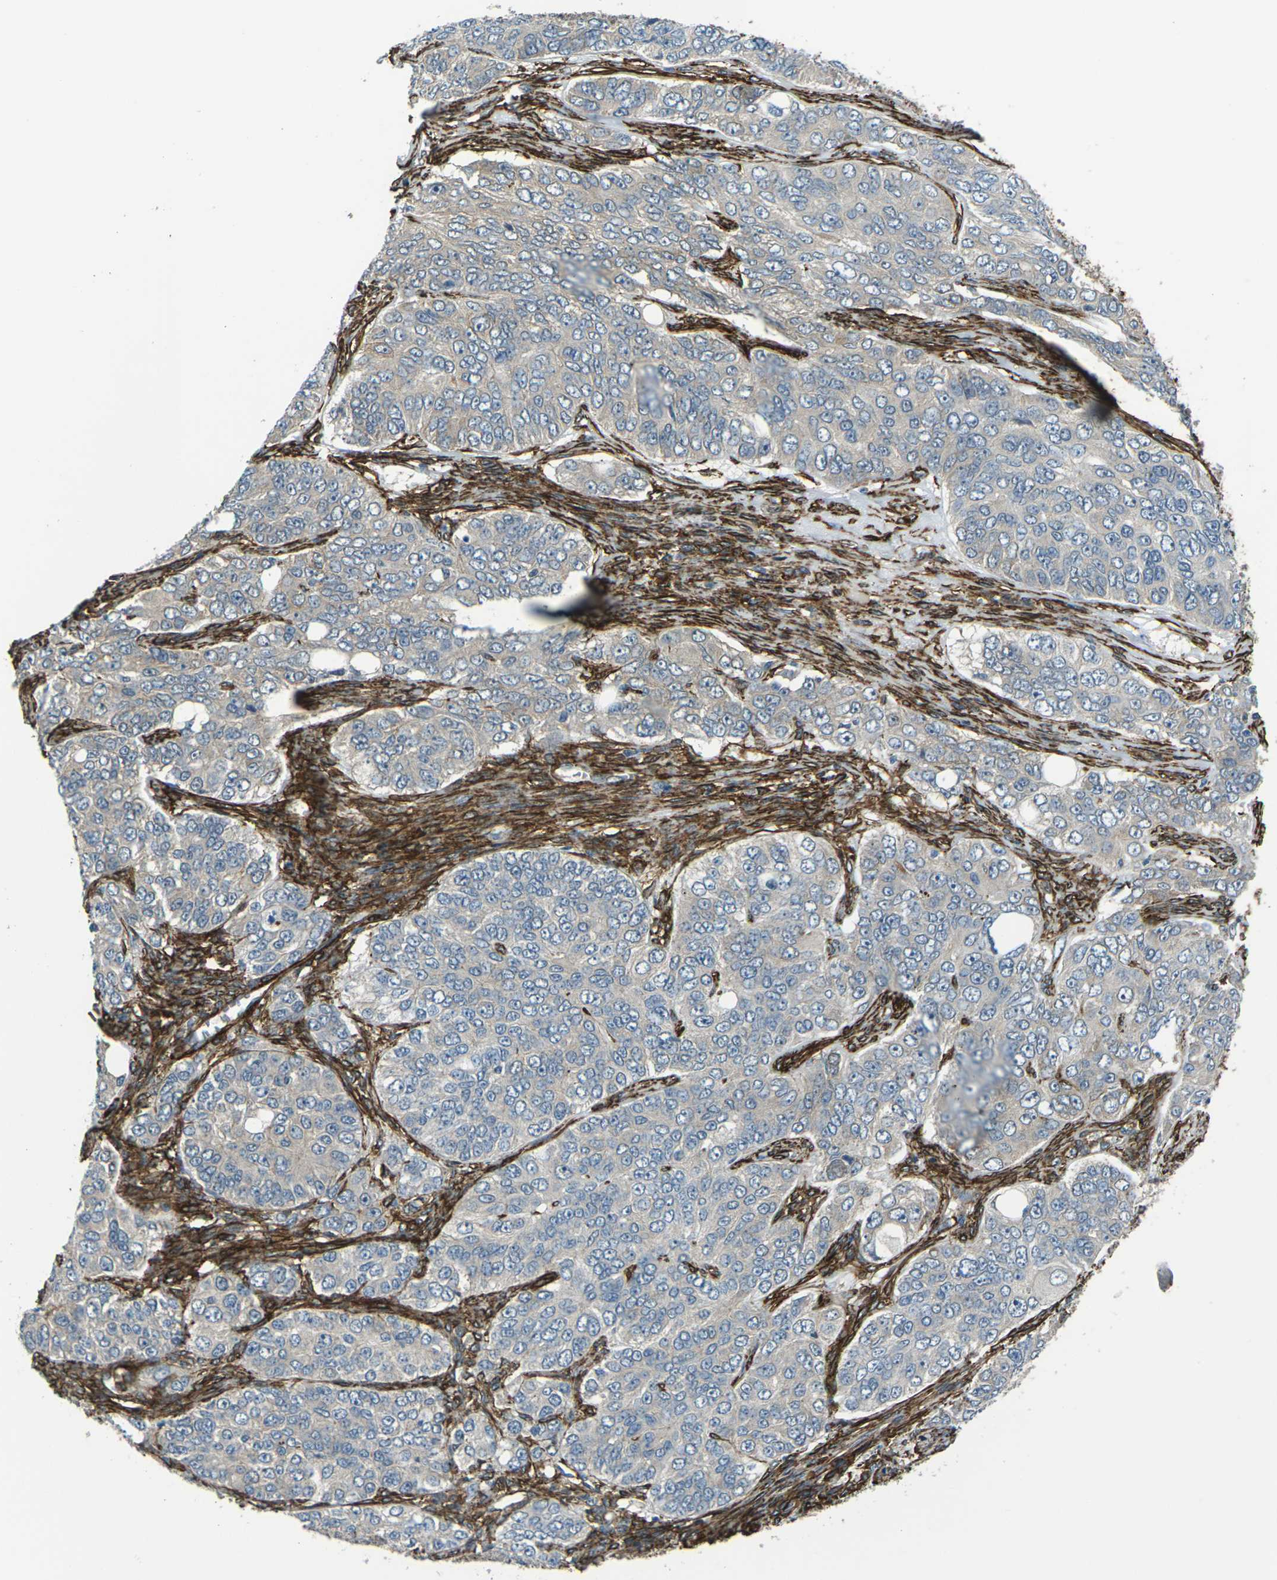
{"staining": {"intensity": "negative", "quantity": "none", "location": "none"}, "tissue": "ovarian cancer", "cell_type": "Tumor cells", "image_type": "cancer", "snomed": [{"axis": "morphology", "description": "Carcinoma, endometroid"}, {"axis": "topography", "description": "Ovary"}], "caption": "IHC of endometroid carcinoma (ovarian) displays no expression in tumor cells. (DAB immunohistochemistry (IHC), high magnification).", "gene": "GRAMD1C", "patient": {"sex": "female", "age": 51}}